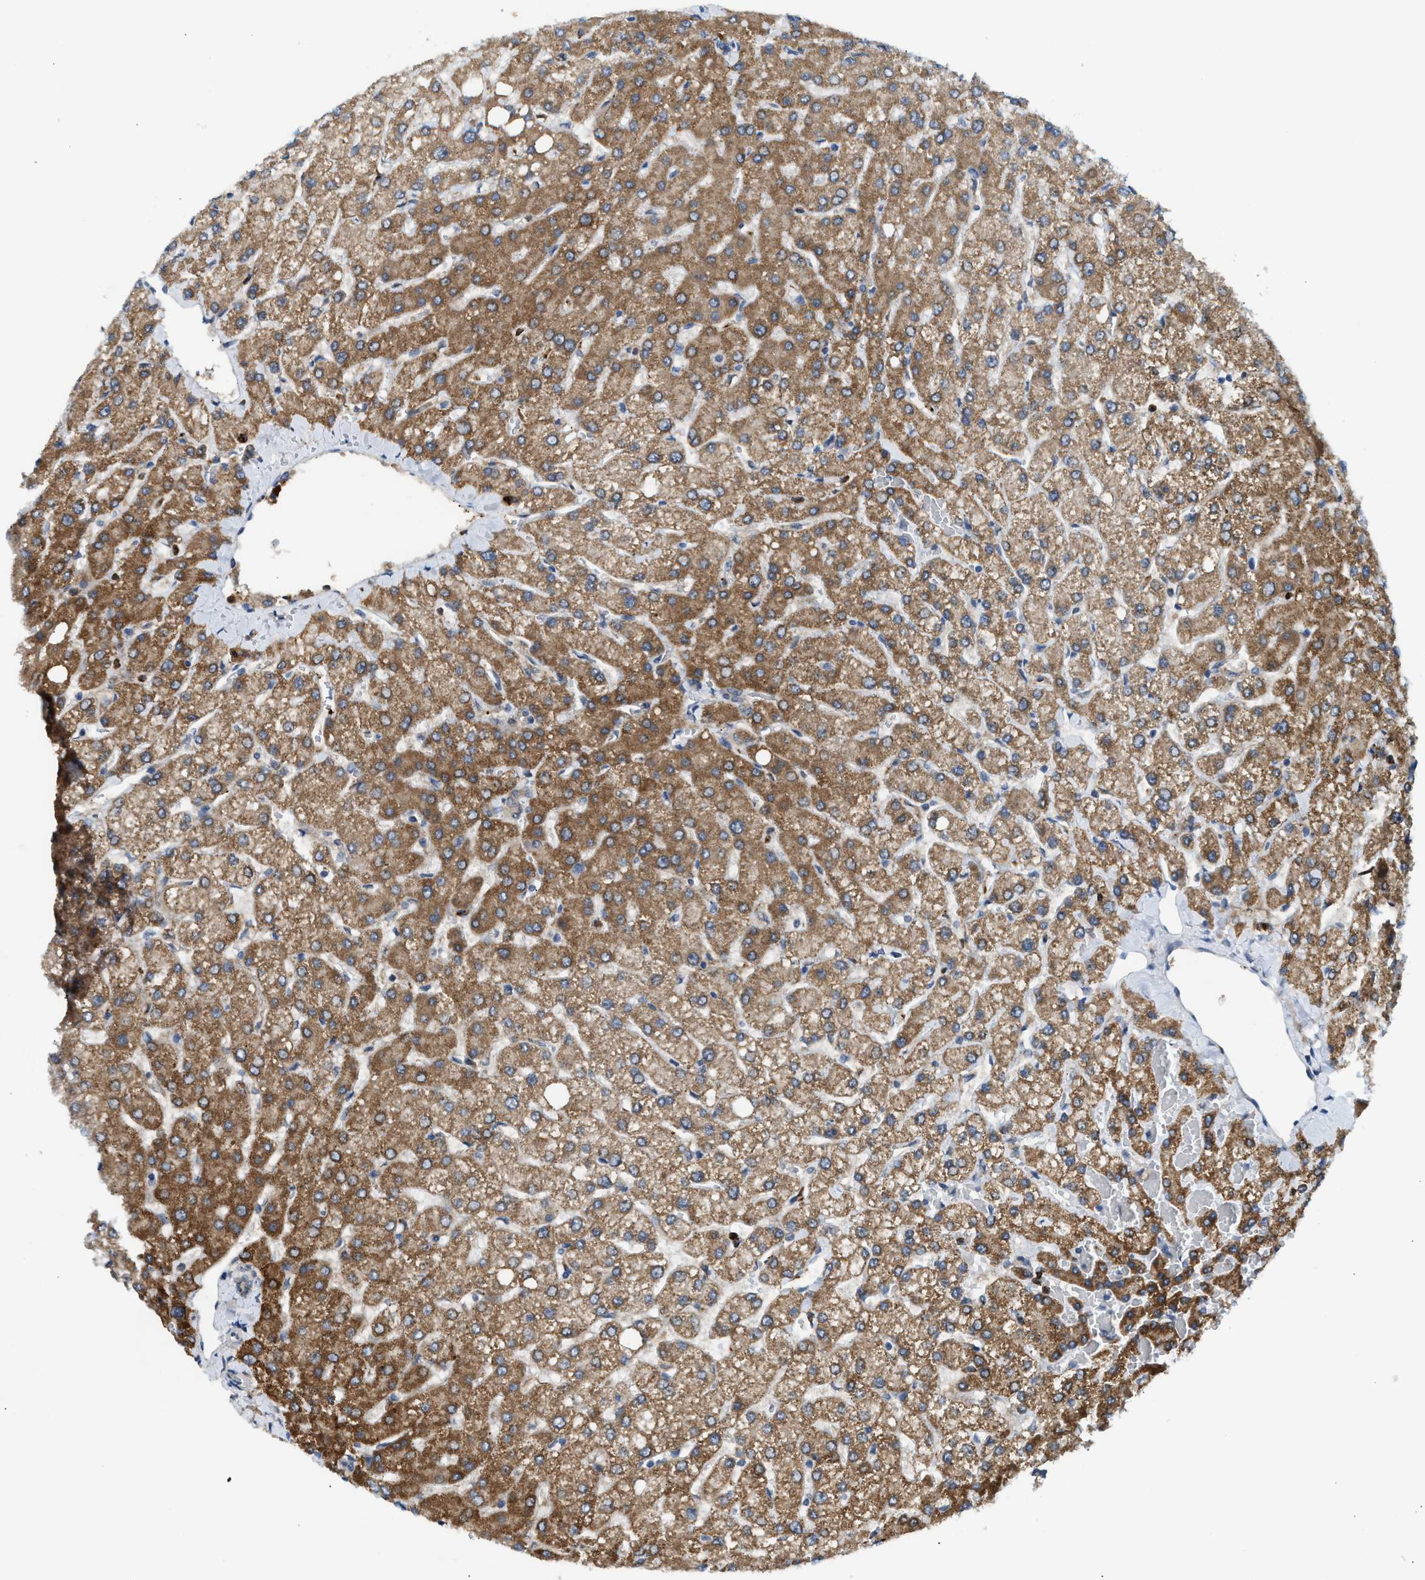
{"staining": {"intensity": "weak", "quantity": "25%-75%", "location": "cytoplasmic/membranous"}, "tissue": "liver", "cell_type": "Cholangiocytes", "image_type": "normal", "snomed": [{"axis": "morphology", "description": "Normal tissue, NOS"}, {"axis": "topography", "description": "Liver"}], "caption": "Immunohistochemical staining of normal liver shows low levels of weak cytoplasmic/membranous expression in approximately 25%-75% of cholangiocytes.", "gene": "RHBDF2", "patient": {"sex": "female", "age": 54}}